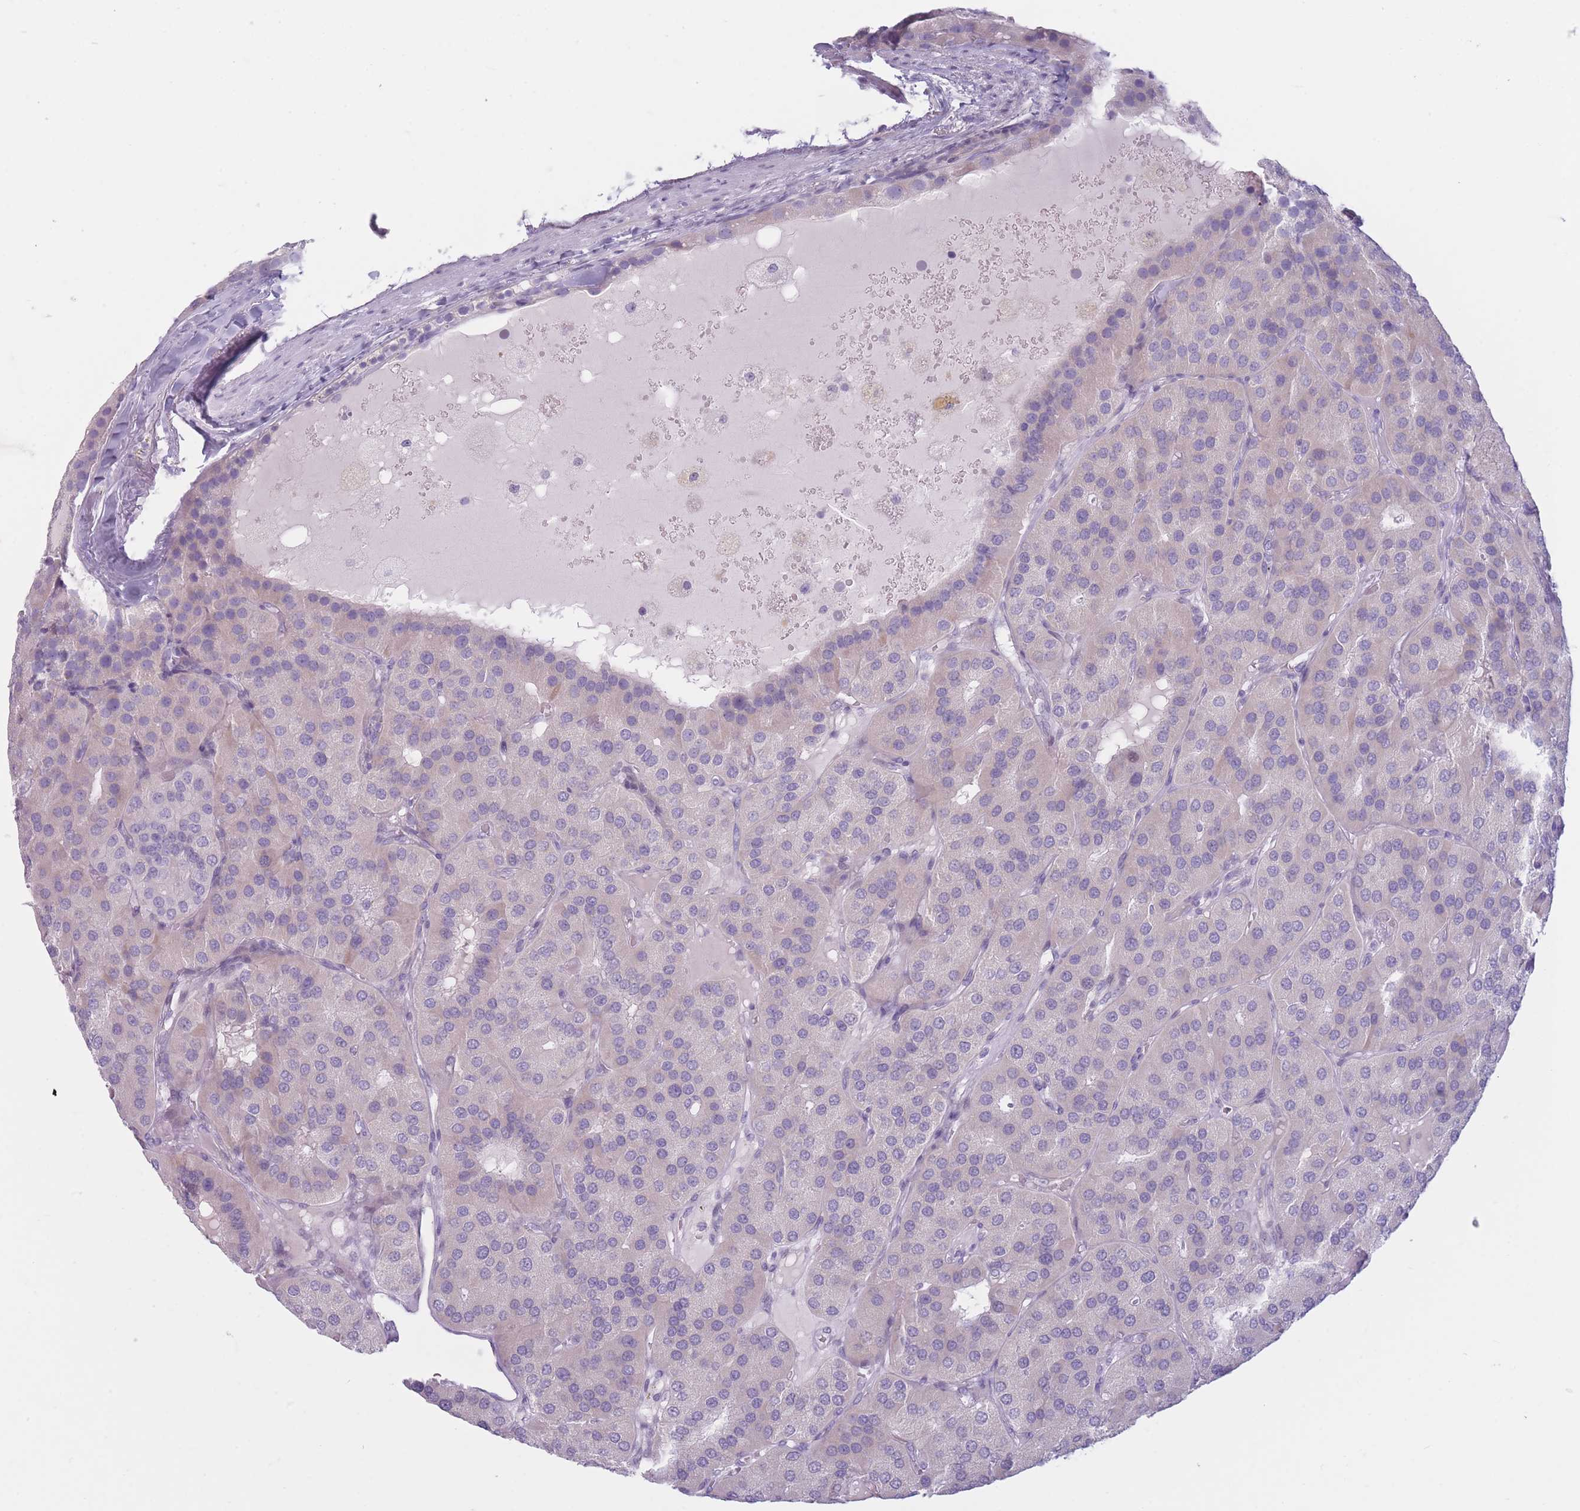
{"staining": {"intensity": "negative", "quantity": "none", "location": "none"}, "tissue": "parathyroid gland", "cell_type": "Glandular cells", "image_type": "normal", "snomed": [{"axis": "morphology", "description": "Normal tissue, NOS"}, {"axis": "morphology", "description": "Adenoma, NOS"}, {"axis": "topography", "description": "Parathyroid gland"}], "caption": "Glandular cells show no significant protein staining in unremarkable parathyroid gland. (Immunohistochemistry, brightfield microscopy, high magnification).", "gene": "PLEKHG2", "patient": {"sex": "female", "age": 86}}